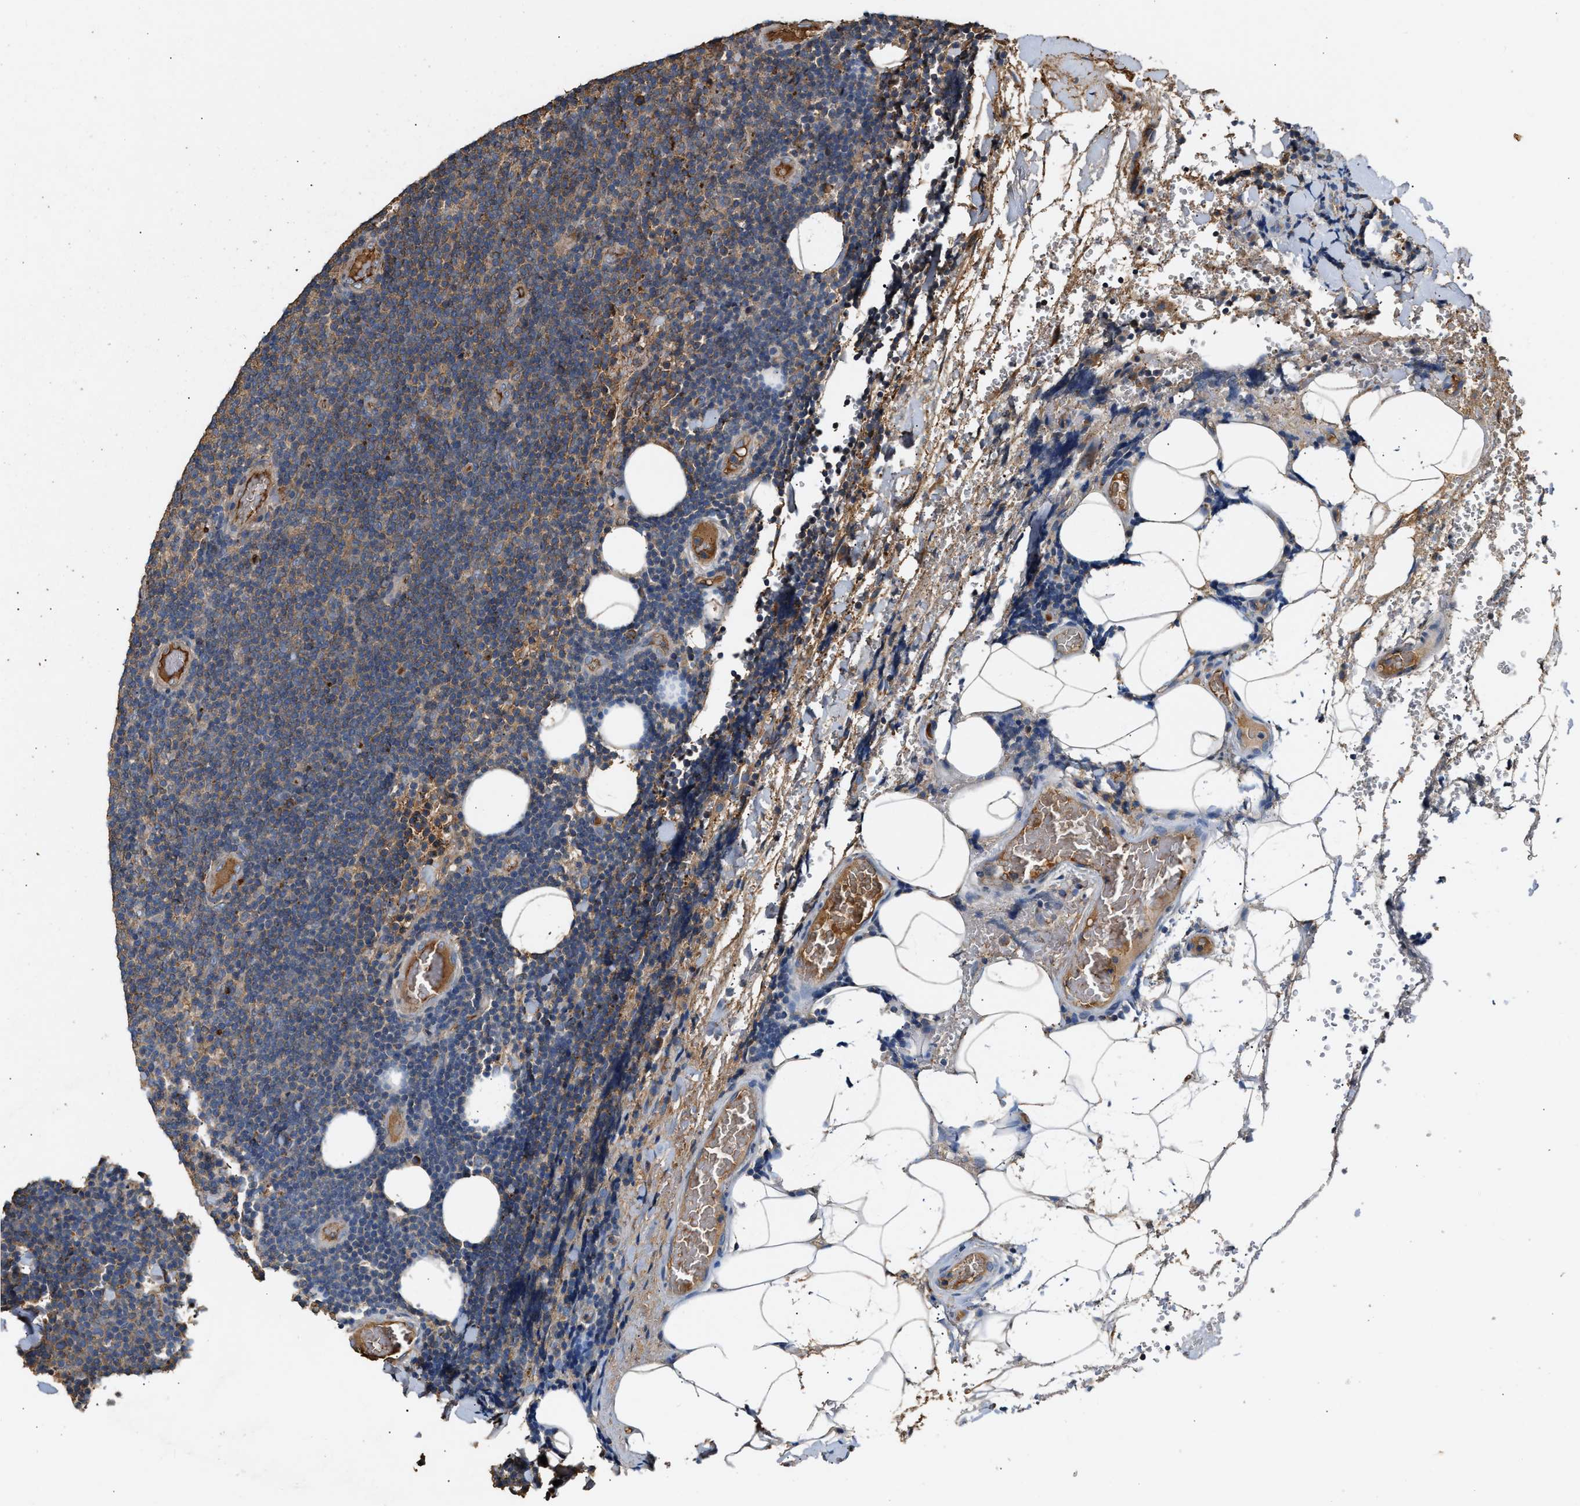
{"staining": {"intensity": "moderate", "quantity": ">75%", "location": "cytoplasmic/membranous"}, "tissue": "lymphoma", "cell_type": "Tumor cells", "image_type": "cancer", "snomed": [{"axis": "morphology", "description": "Malignant lymphoma, non-Hodgkin's type, Low grade"}, {"axis": "topography", "description": "Lymph node"}], "caption": "A medium amount of moderate cytoplasmic/membranous staining is appreciated in approximately >75% of tumor cells in lymphoma tissue.", "gene": "TMEM268", "patient": {"sex": "male", "age": 66}}